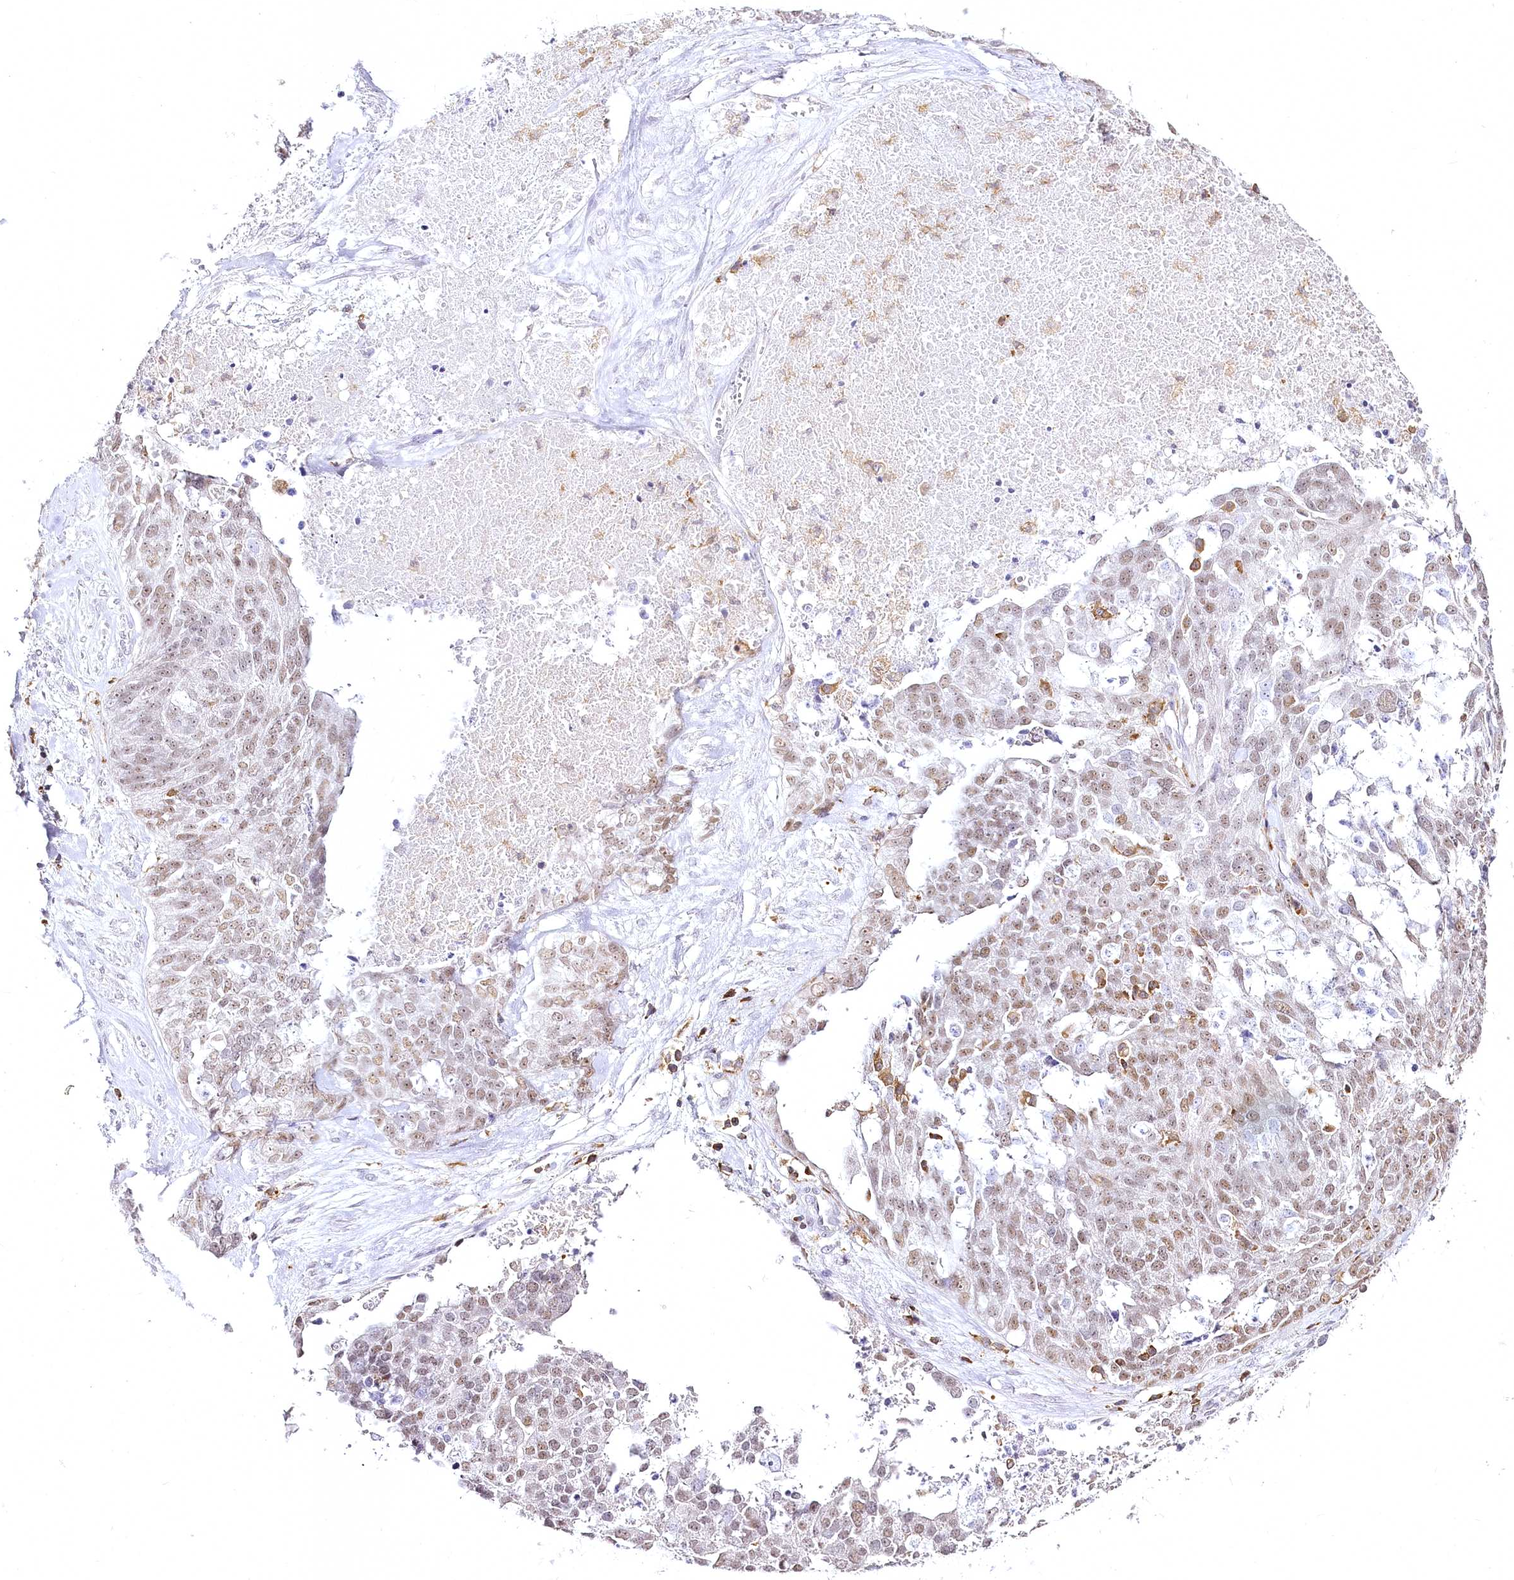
{"staining": {"intensity": "weak", "quantity": ">75%", "location": "nuclear"}, "tissue": "ovarian cancer", "cell_type": "Tumor cells", "image_type": "cancer", "snomed": [{"axis": "morphology", "description": "Cystadenocarcinoma, serous, NOS"}, {"axis": "topography", "description": "Ovary"}], "caption": "This micrograph exhibits immunohistochemistry (IHC) staining of human ovarian serous cystadenocarcinoma, with low weak nuclear staining in about >75% of tumor cells.", "gene": "DOCK2", "patient": {"sex": "female", "age": 44}}